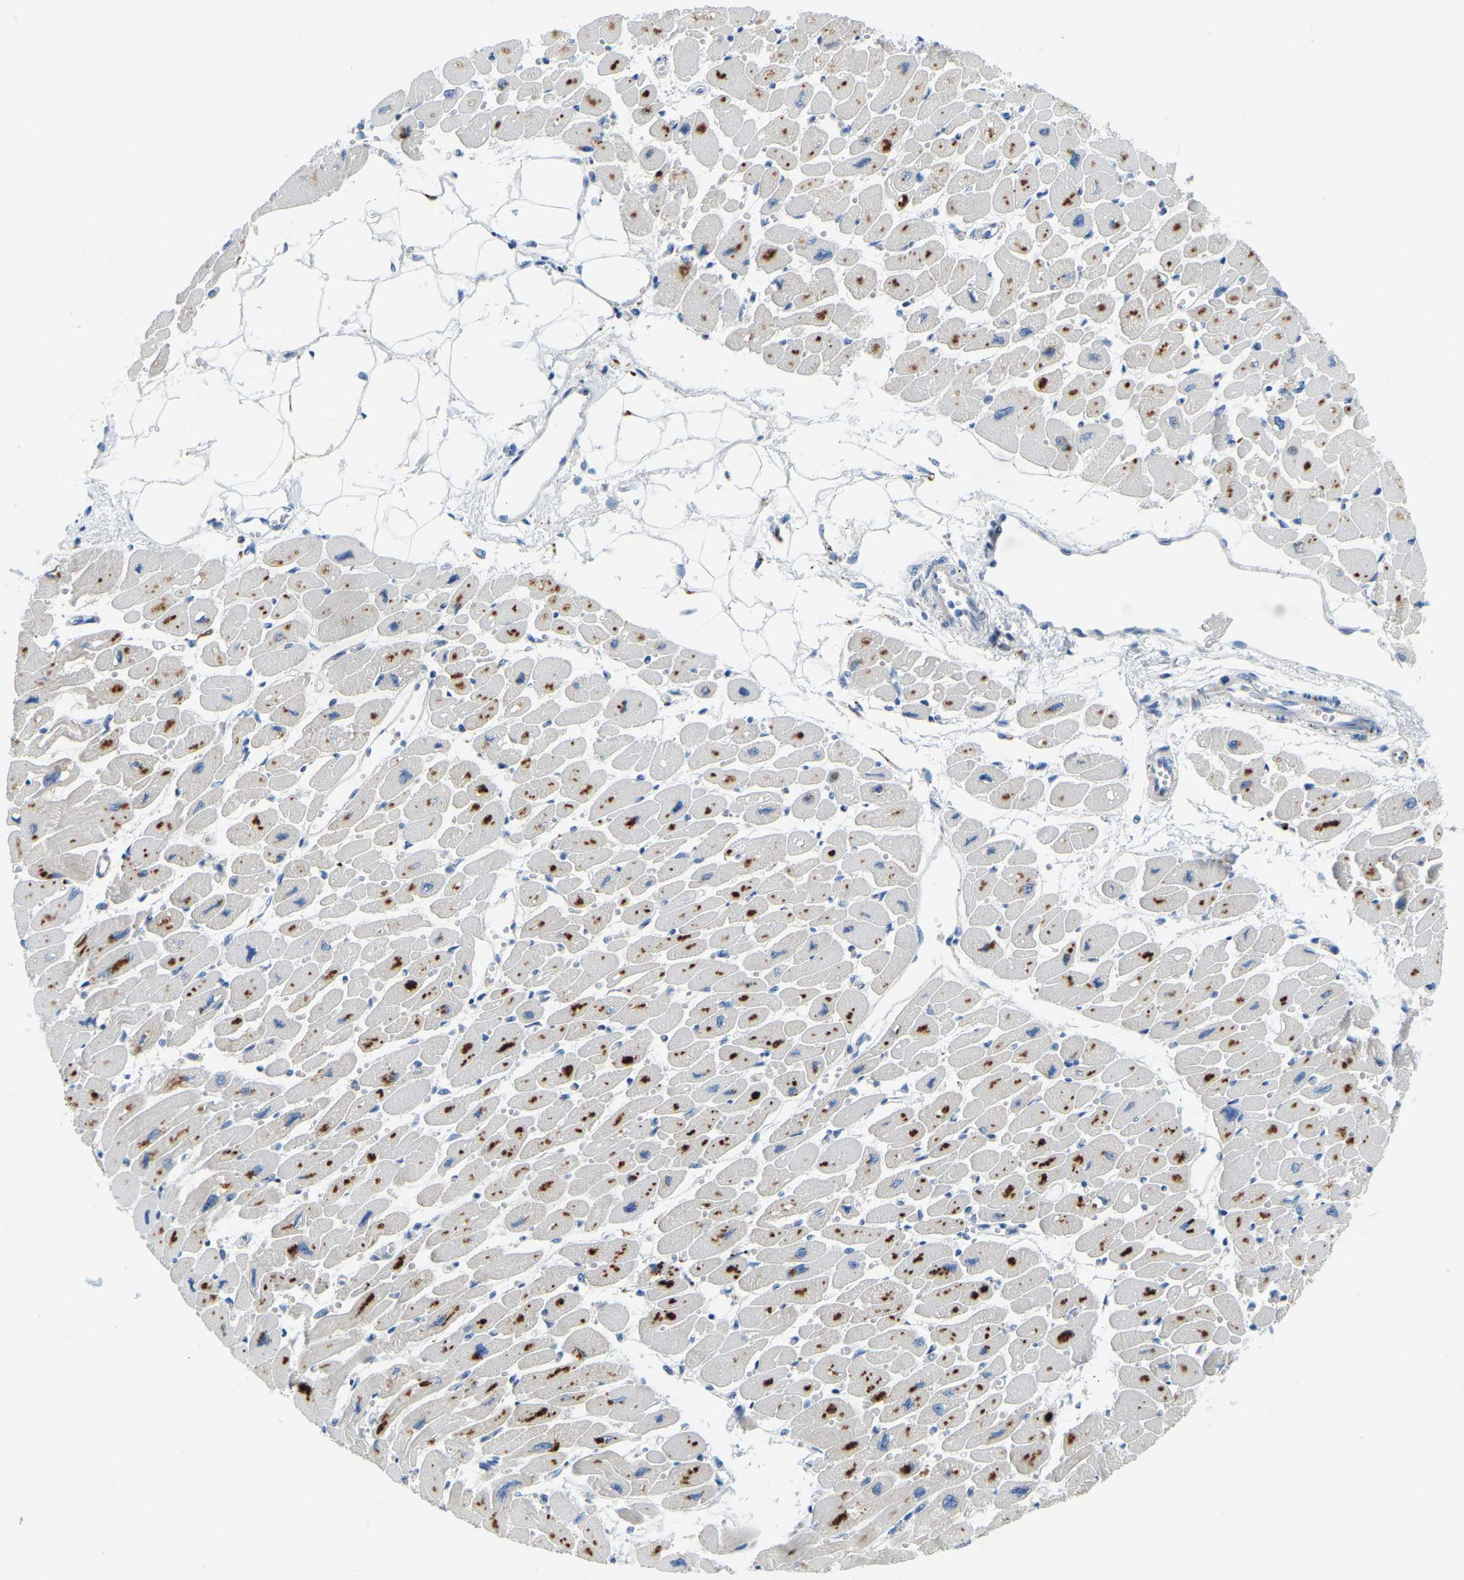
{"staining": {"intensity": "moderate", "quantity": "25%-75%", "location": "cytoplasmic/membranous"}, "tissue": "heart muscle", "cell_type": "Cardiomyocytes", "image_type": "normal", "snomed": [{"axis": "morphology", "description": "Normal tissue, NOS"}, {"axis": "topography", "description": "Heart"}], "caption": "DAB (3,3'-diaminobenzidine) immunohistochemical staining of unremarkable human heart muscle displays moderate cytoplasmic/membranous protein staining in about 25%-75% of cardiomyocytes.", "gene": "NME8", "patient": {"sex": "female", "age": 54}}